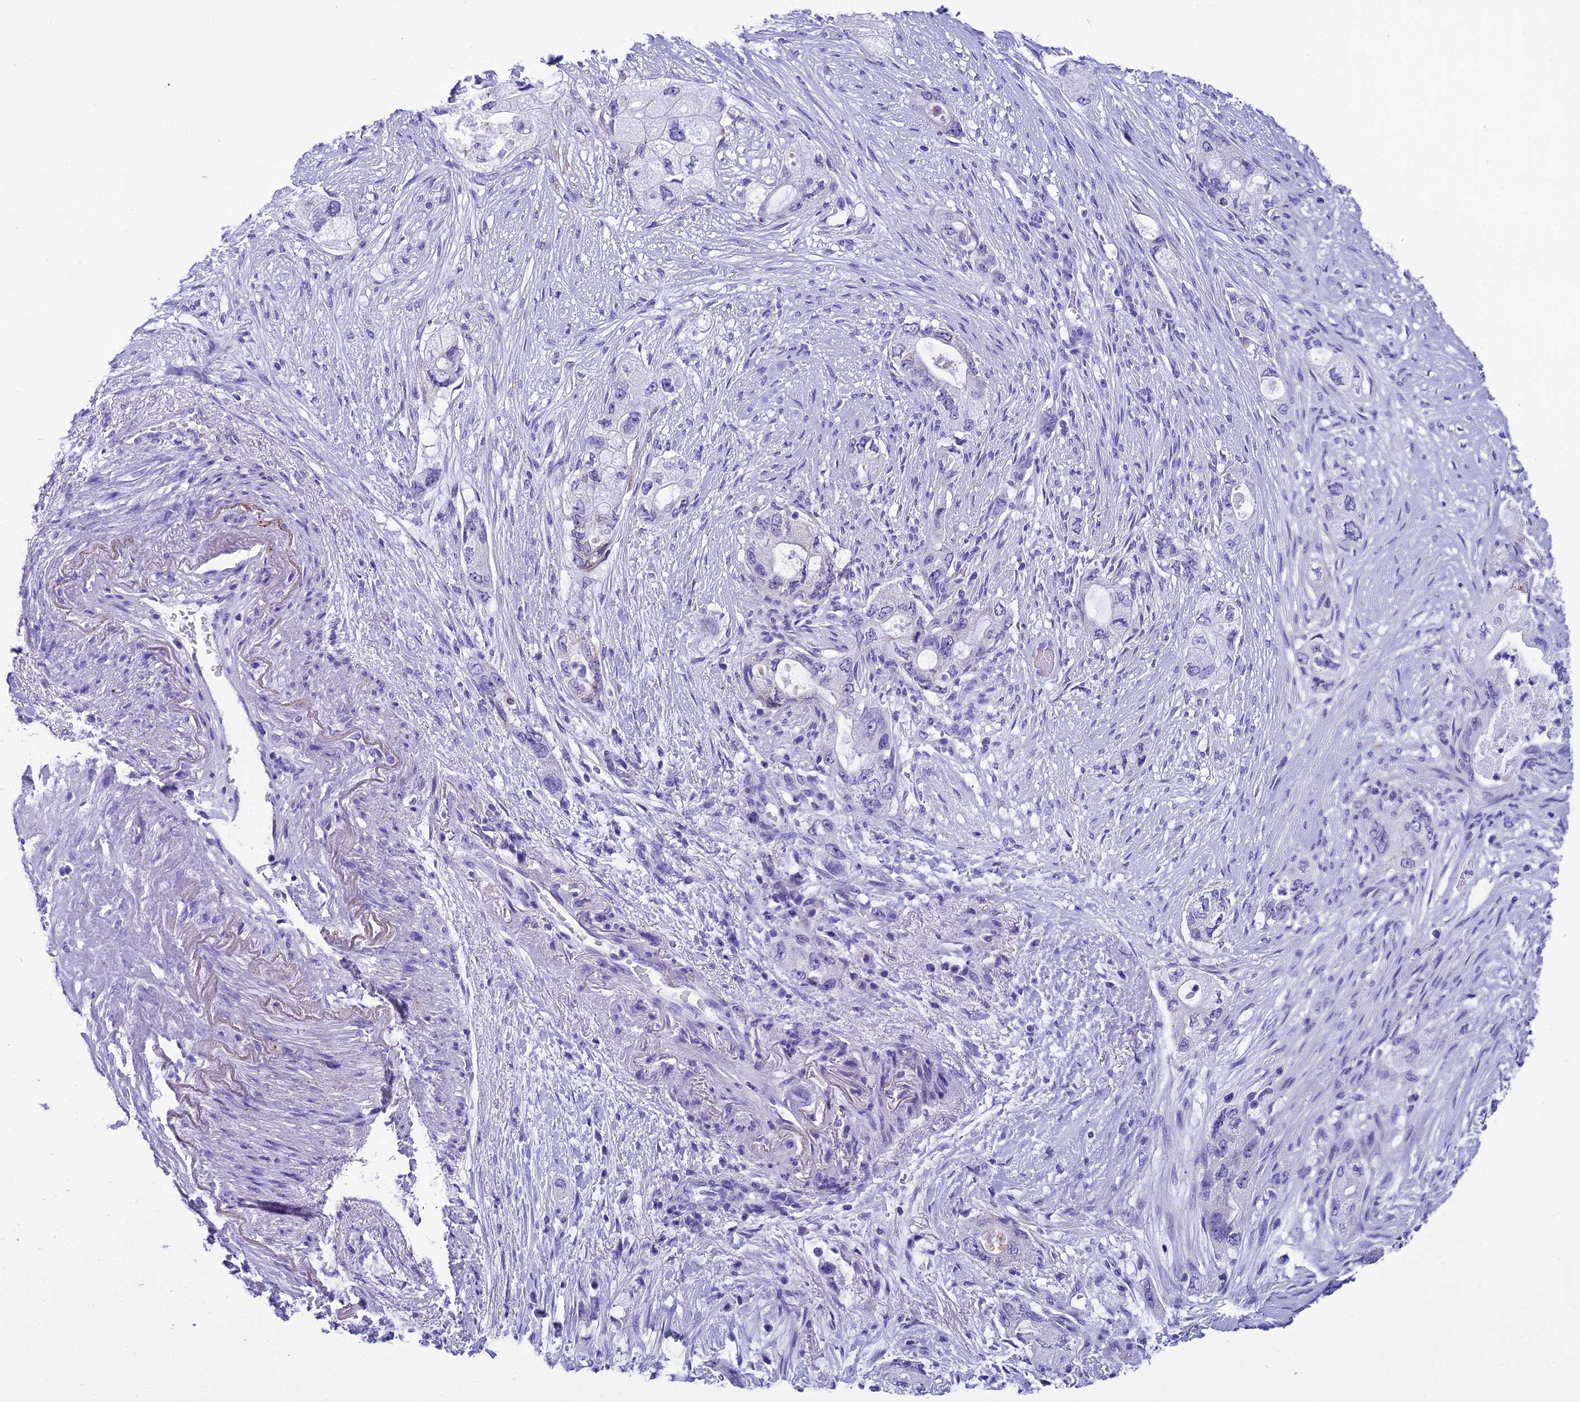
{"staining": {"intensity": "moderate", "quantity": "<25%", "location": "cytoplasmic/membranous"}, "tissue": "pancreatic cancer", "cell_type": "Tumor cells", "image_type": "cancer", "snomed": [{"axis": "morphology", "description": "Adenocarcinoma, NOS"}, {"axis": "topography", "description": "Pancreas"}], "caption": "Immunohistochemistry micrograph of neoplastic tissue: adenocarcinoma (pancreatic) stained using immunohistochemistry shows low levels of moderate protein expression localized specifically in the cytoplasmic/membranous of tumor cells, appearing as a cytoplasmic/membranous brown color.", "gene": "KCTD14", "patient": {"sex": "female", "age": 73}}